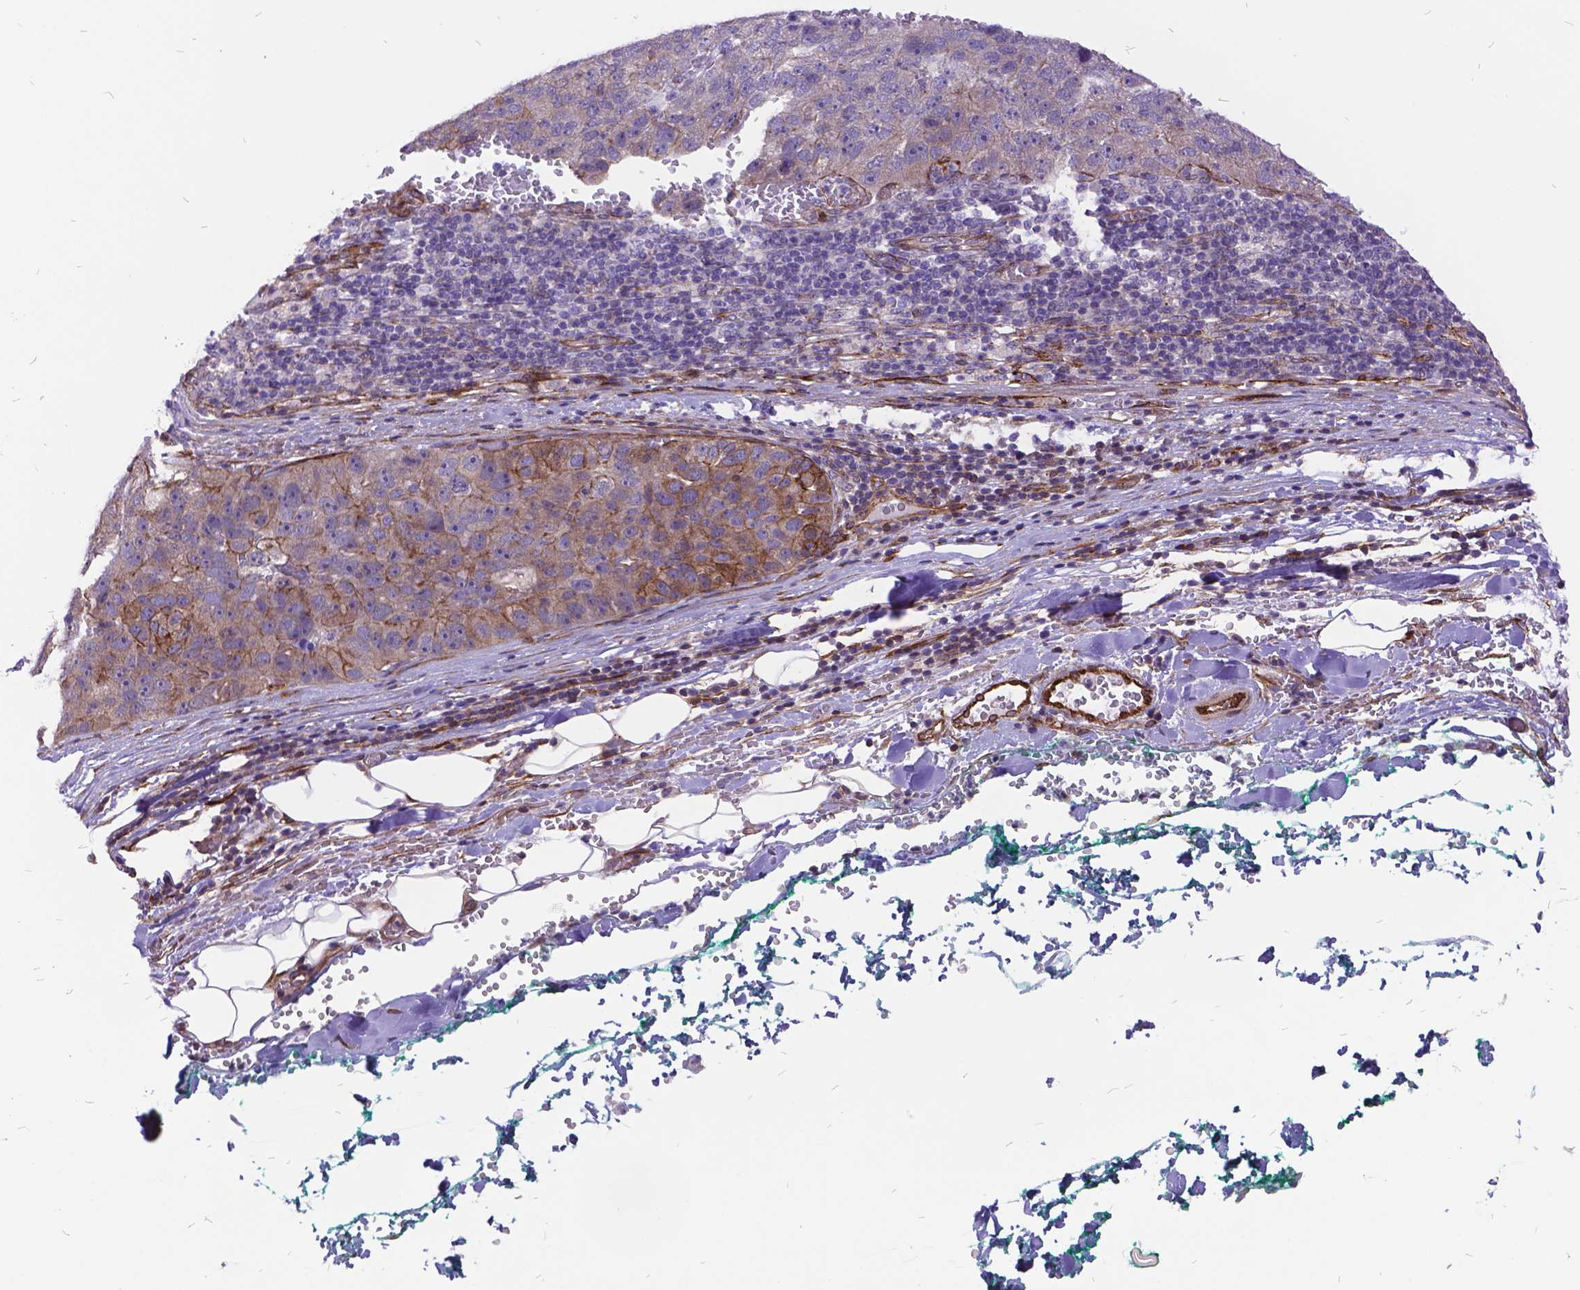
{"staining": {"intensity": "moderate", "quantity": "<25%", "location": "cytoplasmic/membranous"}, "tissue": "pancreatic cancer", "cell_type": "Tumor cells", "image_type": "cancer", "snomed": [{"axis": "morphology", "description": "Adenocarcinoma, NOS"}, {"axis": "topography", "description": "Pancreas"}], "caption": "This histopathology image shows immunohistochemistry (IHC) staining of pancreatic cancer, with low moderate cytoplasmic/membranous expression in approximately <25% of tumor cells.", "gene": "GRB7", "patient": {"sex": "female", "age": 61}}